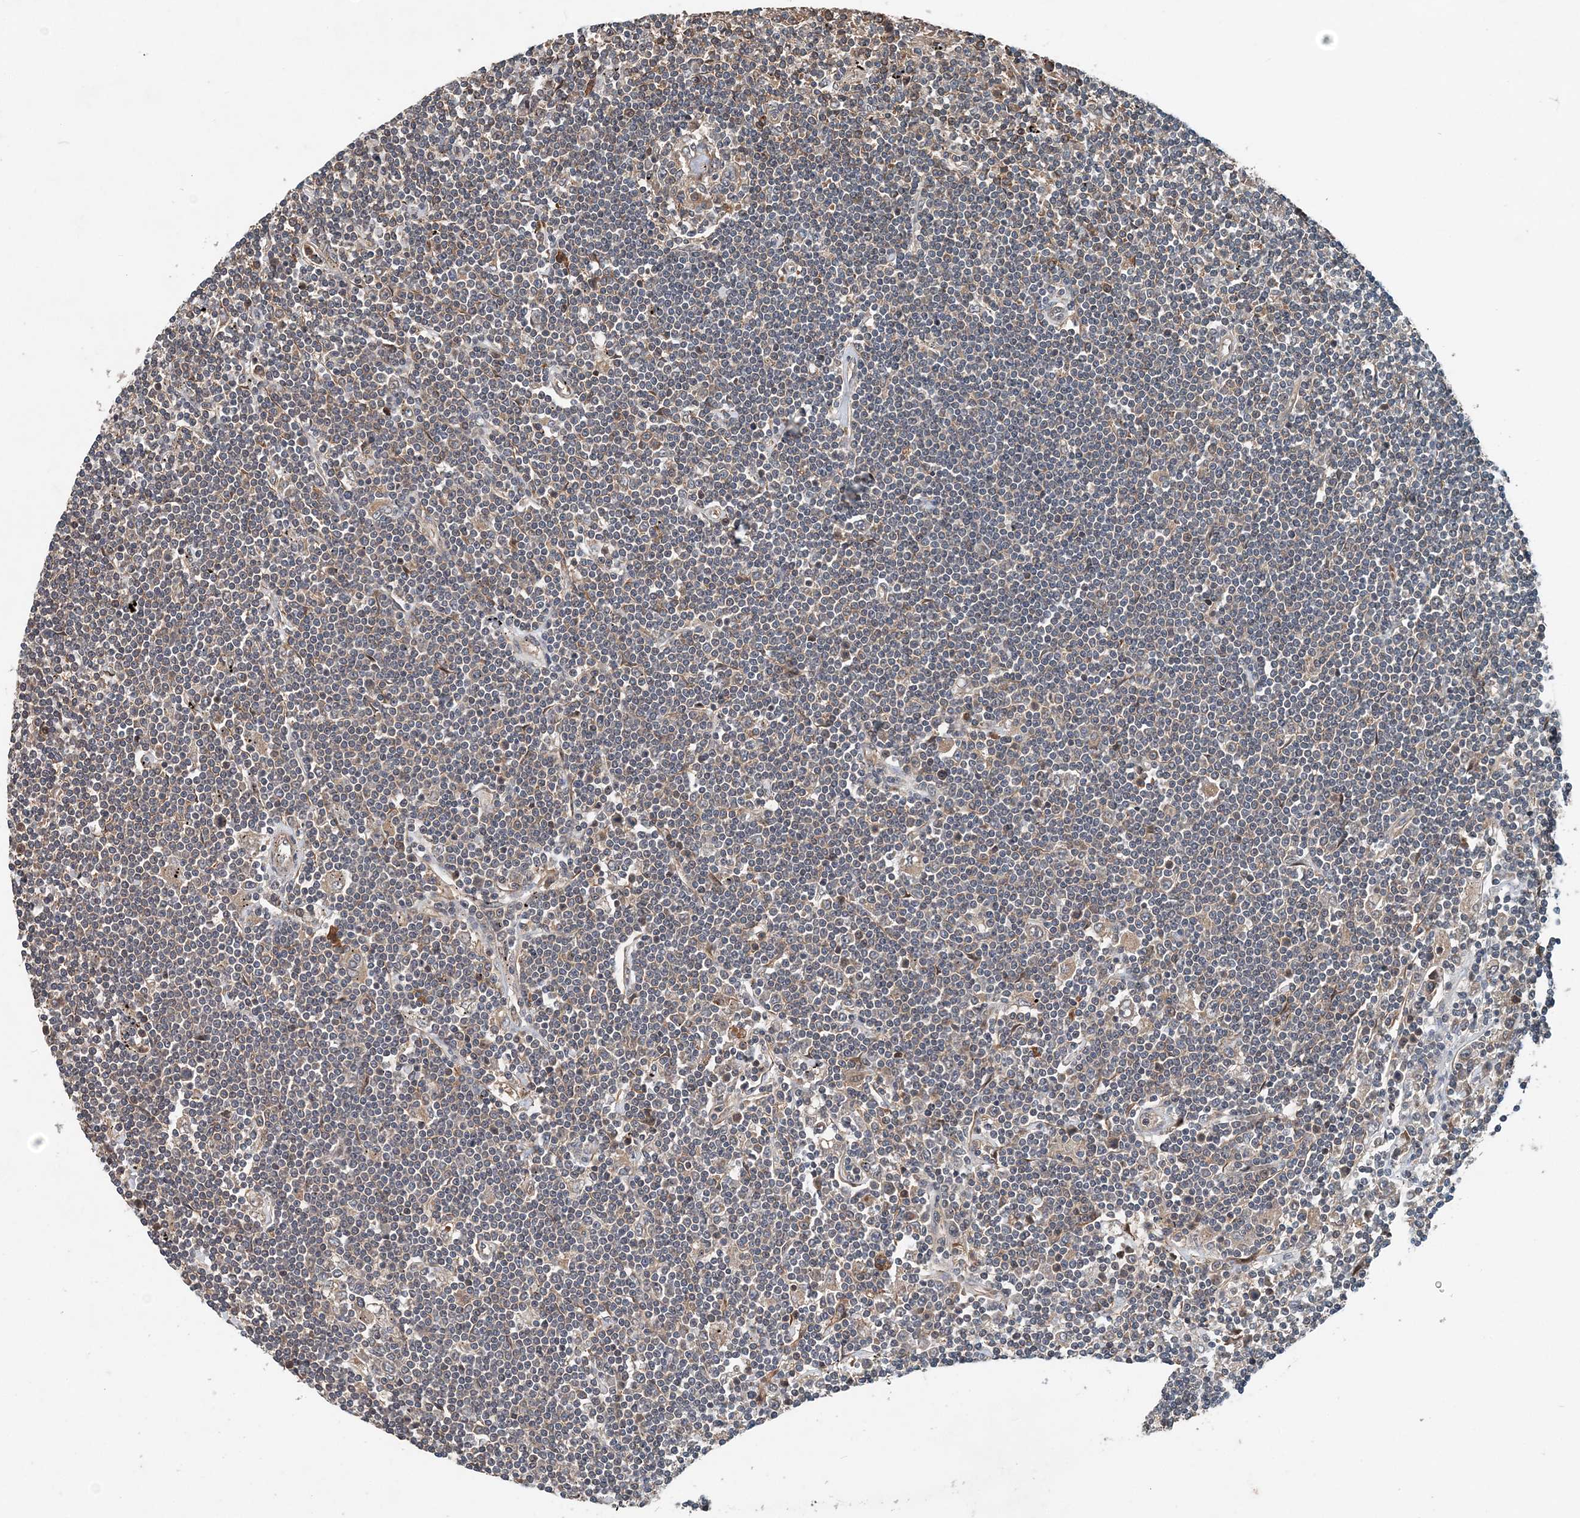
{"staining": {"intensity": "negative", "quantity": "none", "location": "none"}, "tissue": "lymphoma", "cell_type": "Tumor cells", "image_type": "cancer", "snomed": [{"axis": "morphology", "description": "Malignant lymphoma, non-Hodgkin's type, Low grade"}, {"axis": "topography", "description": "Spleen"}], "caption": "Malignant lymphoma, non-Hodgkin's type (low-grade) was stained to show a protein in brown. There is no significant staining in tumor cells.", "gene": "SMPD3", "patient": {"sex": "male", "age": 76}}